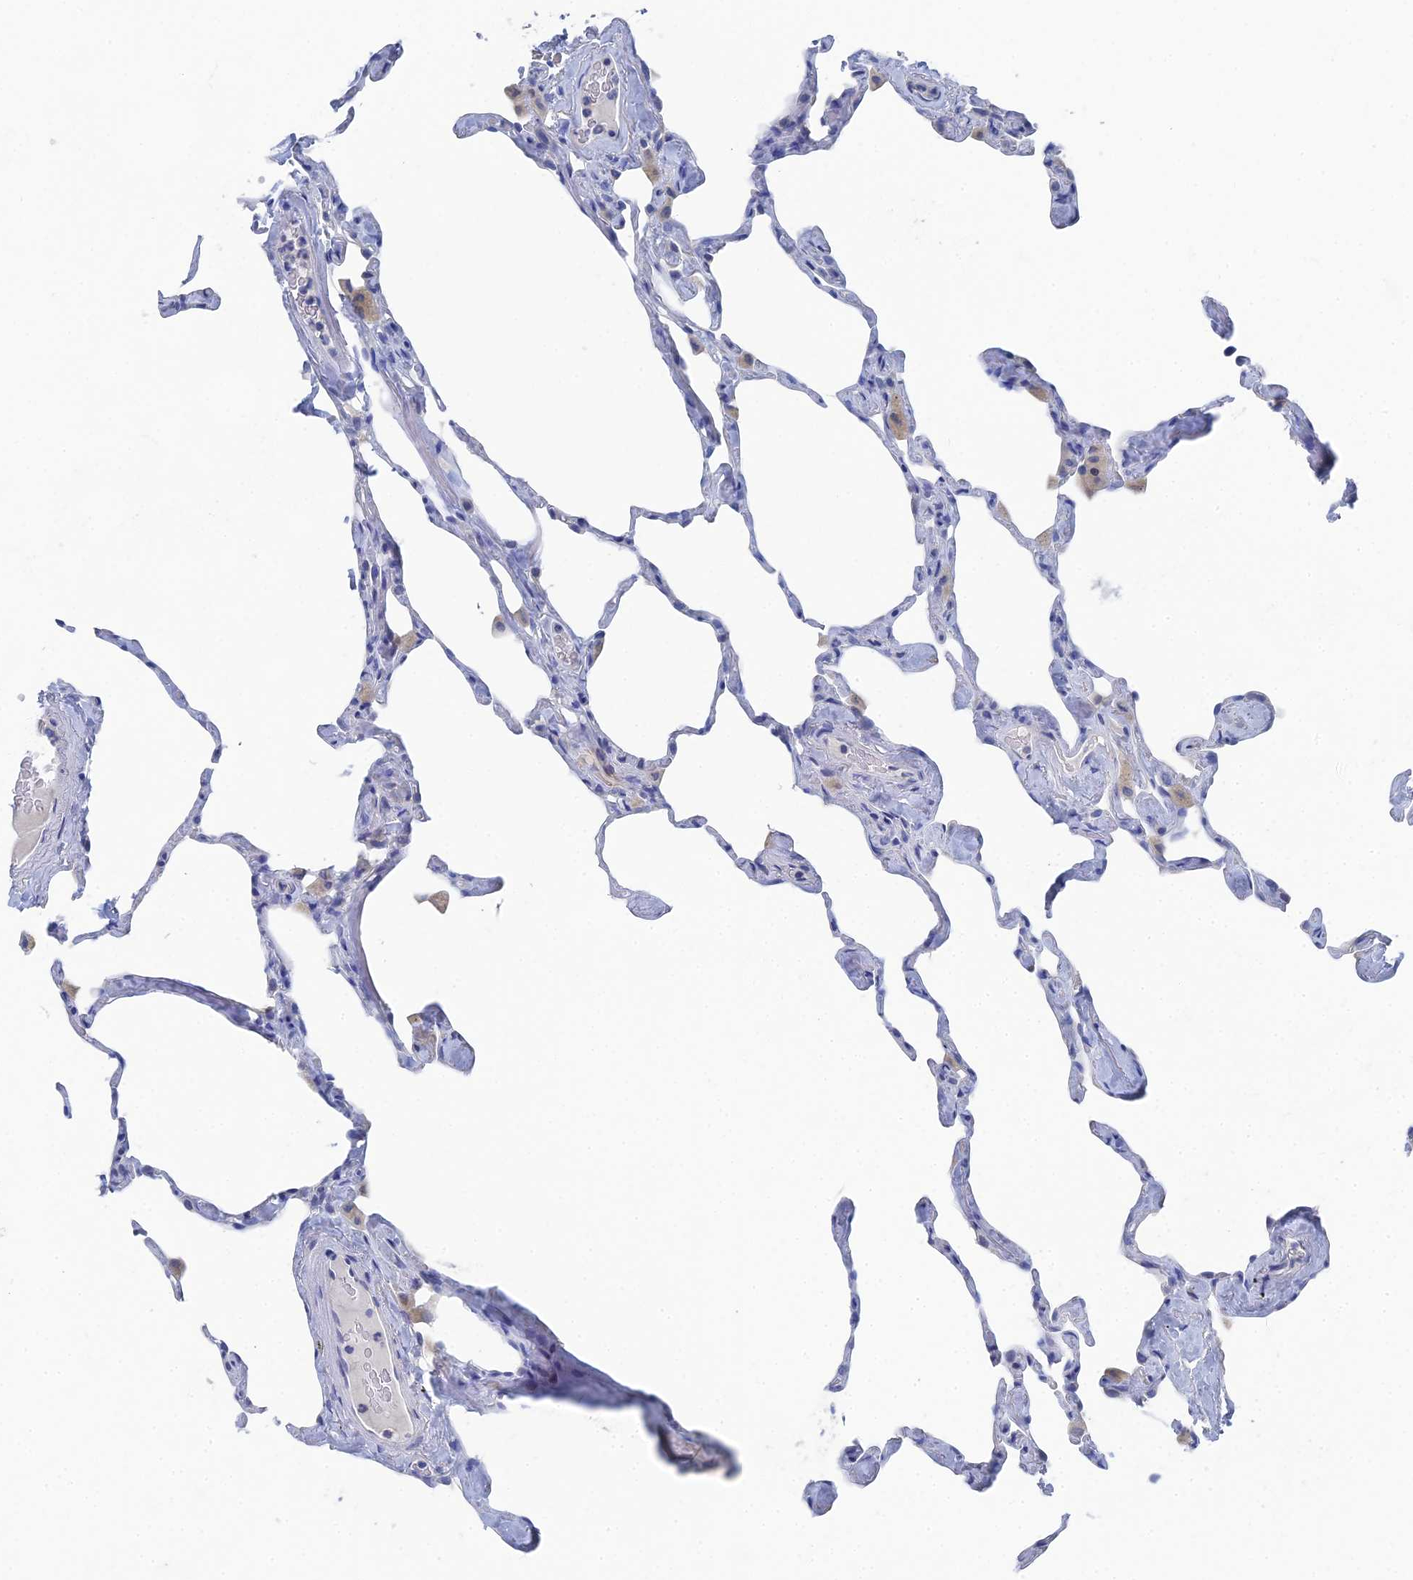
{"staining": {"intensity": "negative", "quantity": "none", "location": "none"}, "tissue": "lung", "cell_type": "Alveolar cells", "image_type": "normal", "snomed": [{"axis": "morphology", "description": "Normal tissue, NOS"}, {"axis": "topography", "description": "Lung"}], "caption": "Immunohistochemical staining of normal lung reveals no significant staining in alveolar cells. (Immunohistochemistry (ihc), brightfield microscopy, high magnification).", "gene": "GFAP", "patient": {"sex": "male", "age": 65}}